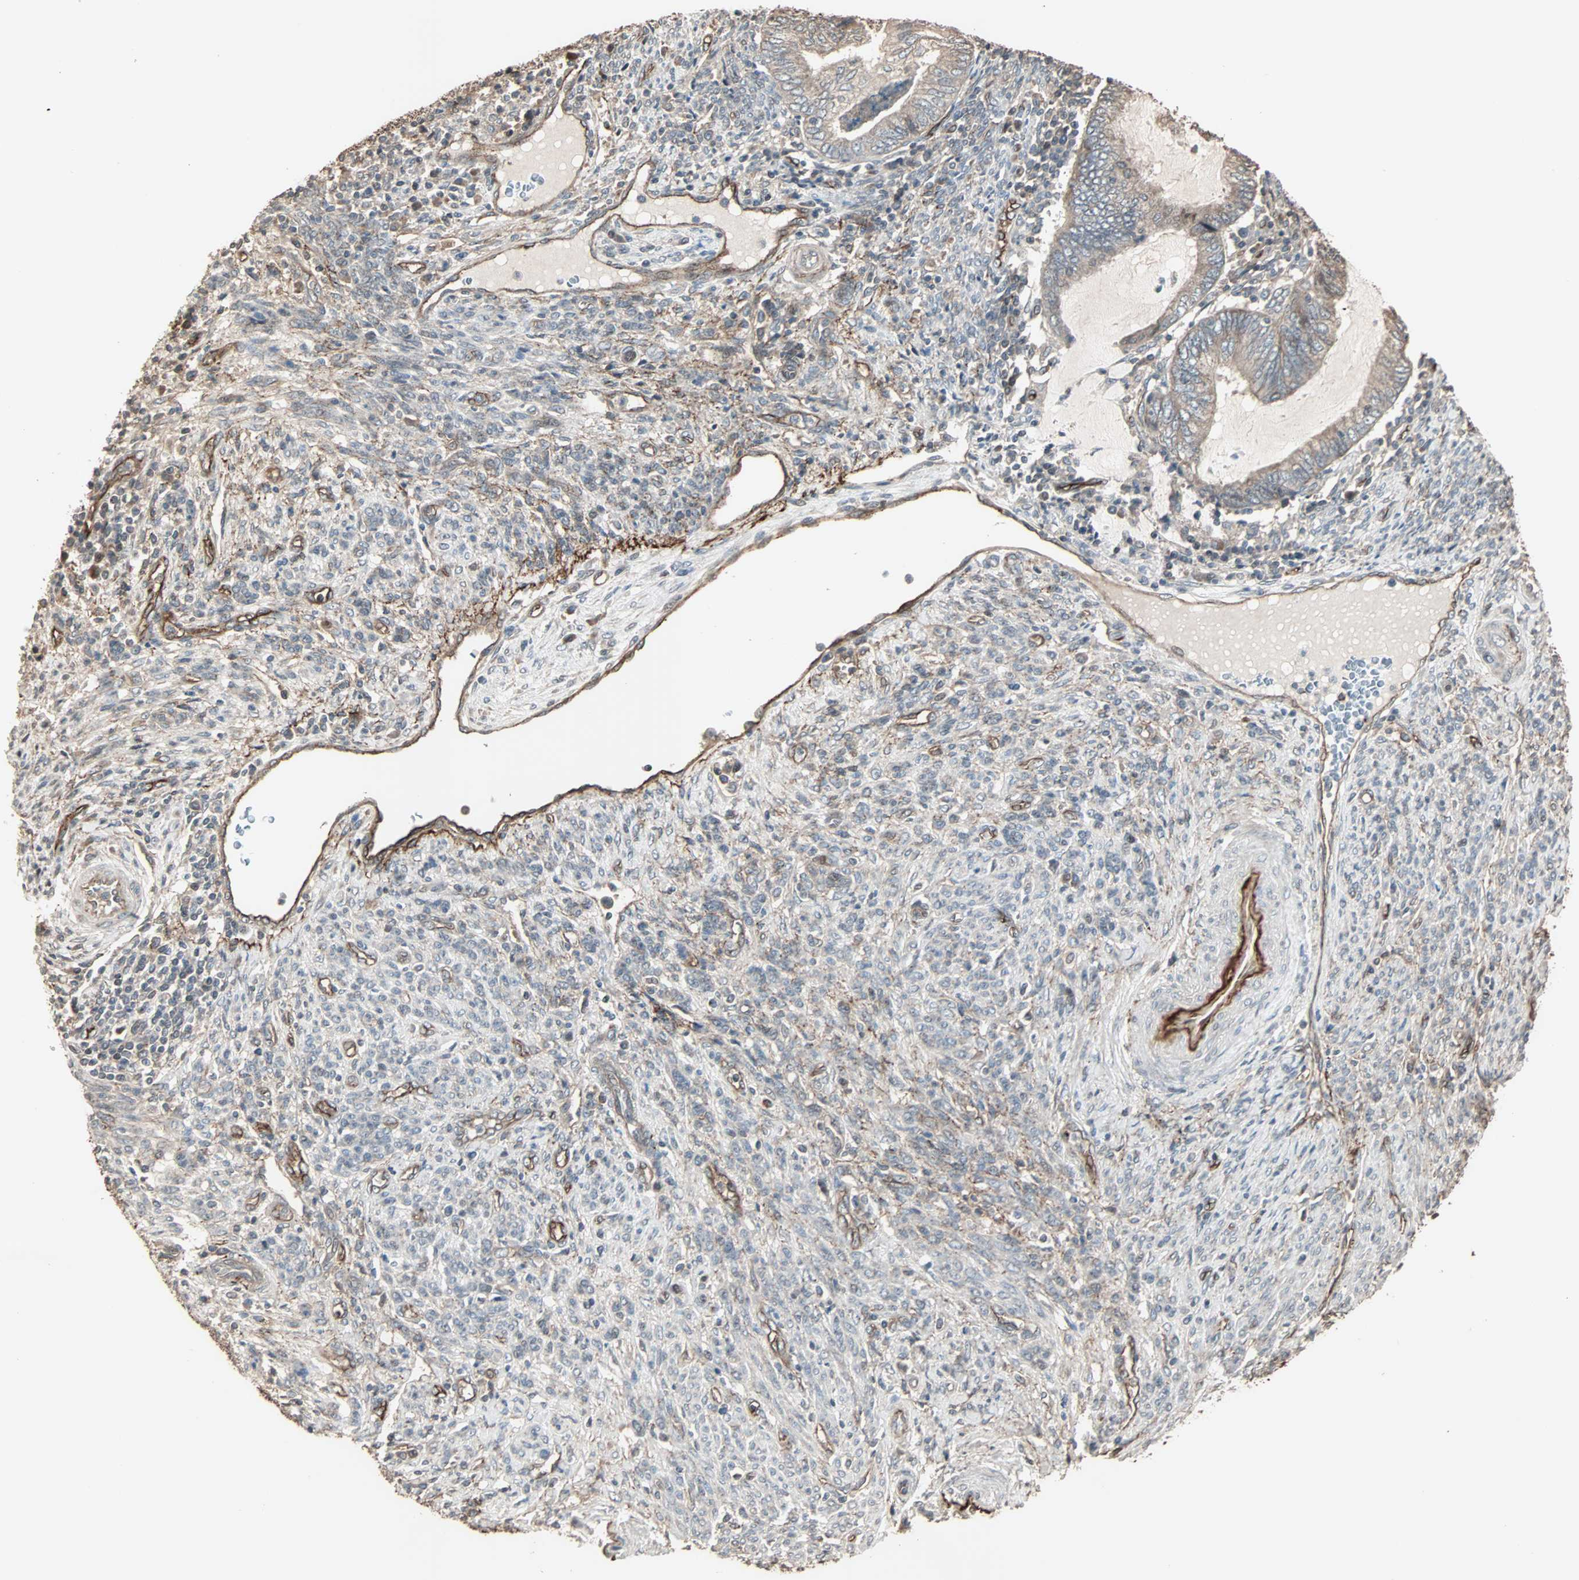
{"staining": {"intensity": "weak", "quantity": "25%-75%", "location": "cytoplasmic/membranous"}, "tissue": "endometrial cancer", "cell_type": "Tumor cells", "image_type": "cancer", "snomed": [{"axis": "morphology", "description": "Adenocarcinoma, NOS"}, {"axis": "topography", "description": "Uterus"}, {"axis": "topography", "description": "Endometrium"}], "caption": "Immunohistochemical staining of adenocarcinoma (endometrial) exhibits low levels of weak cytoplasmic/membranous staining in approximately 25%-75% of tumor cells.", "gene": "CALCRL", "patient": {"sex": "female", "age": 70}}